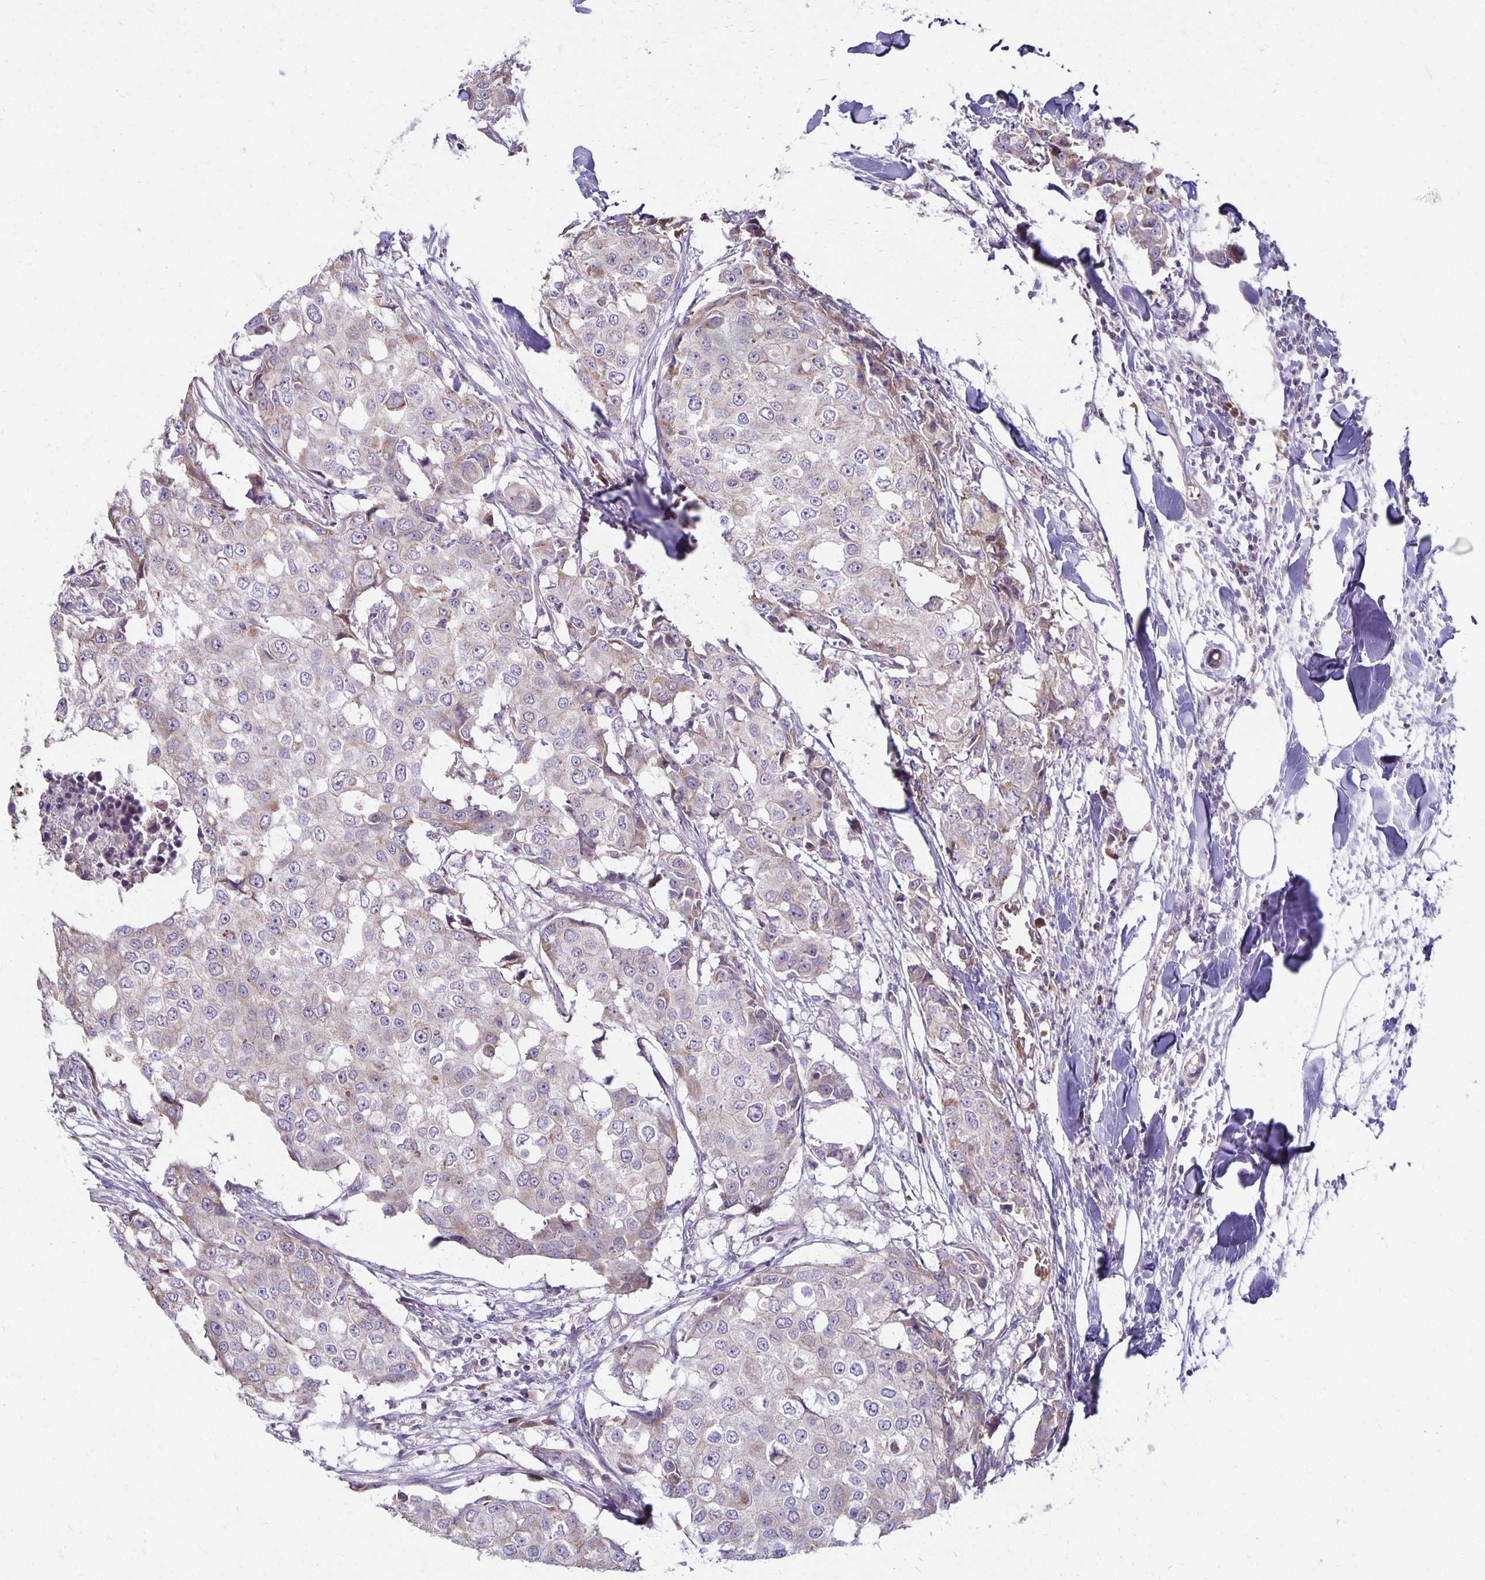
{"staining": {"intensity": "weak", "quantity": "<25%", "location": "cytoplasmic/membranous"}, "tissue": "breast cancer", "cell_type": "Tumor cells", "image_type": "cancer", "snomed": [{"axis": "morphology", "description": "Duct carcinoma"}, {"axis": "topography", "description": "Breast"}], "caption": "DAB immunohistochemical staining of breast intraductal carcinoma shows no significant expression in tumor cells.", "gene": "FN3K", "patient": {"sex": "female", "age": 27}}